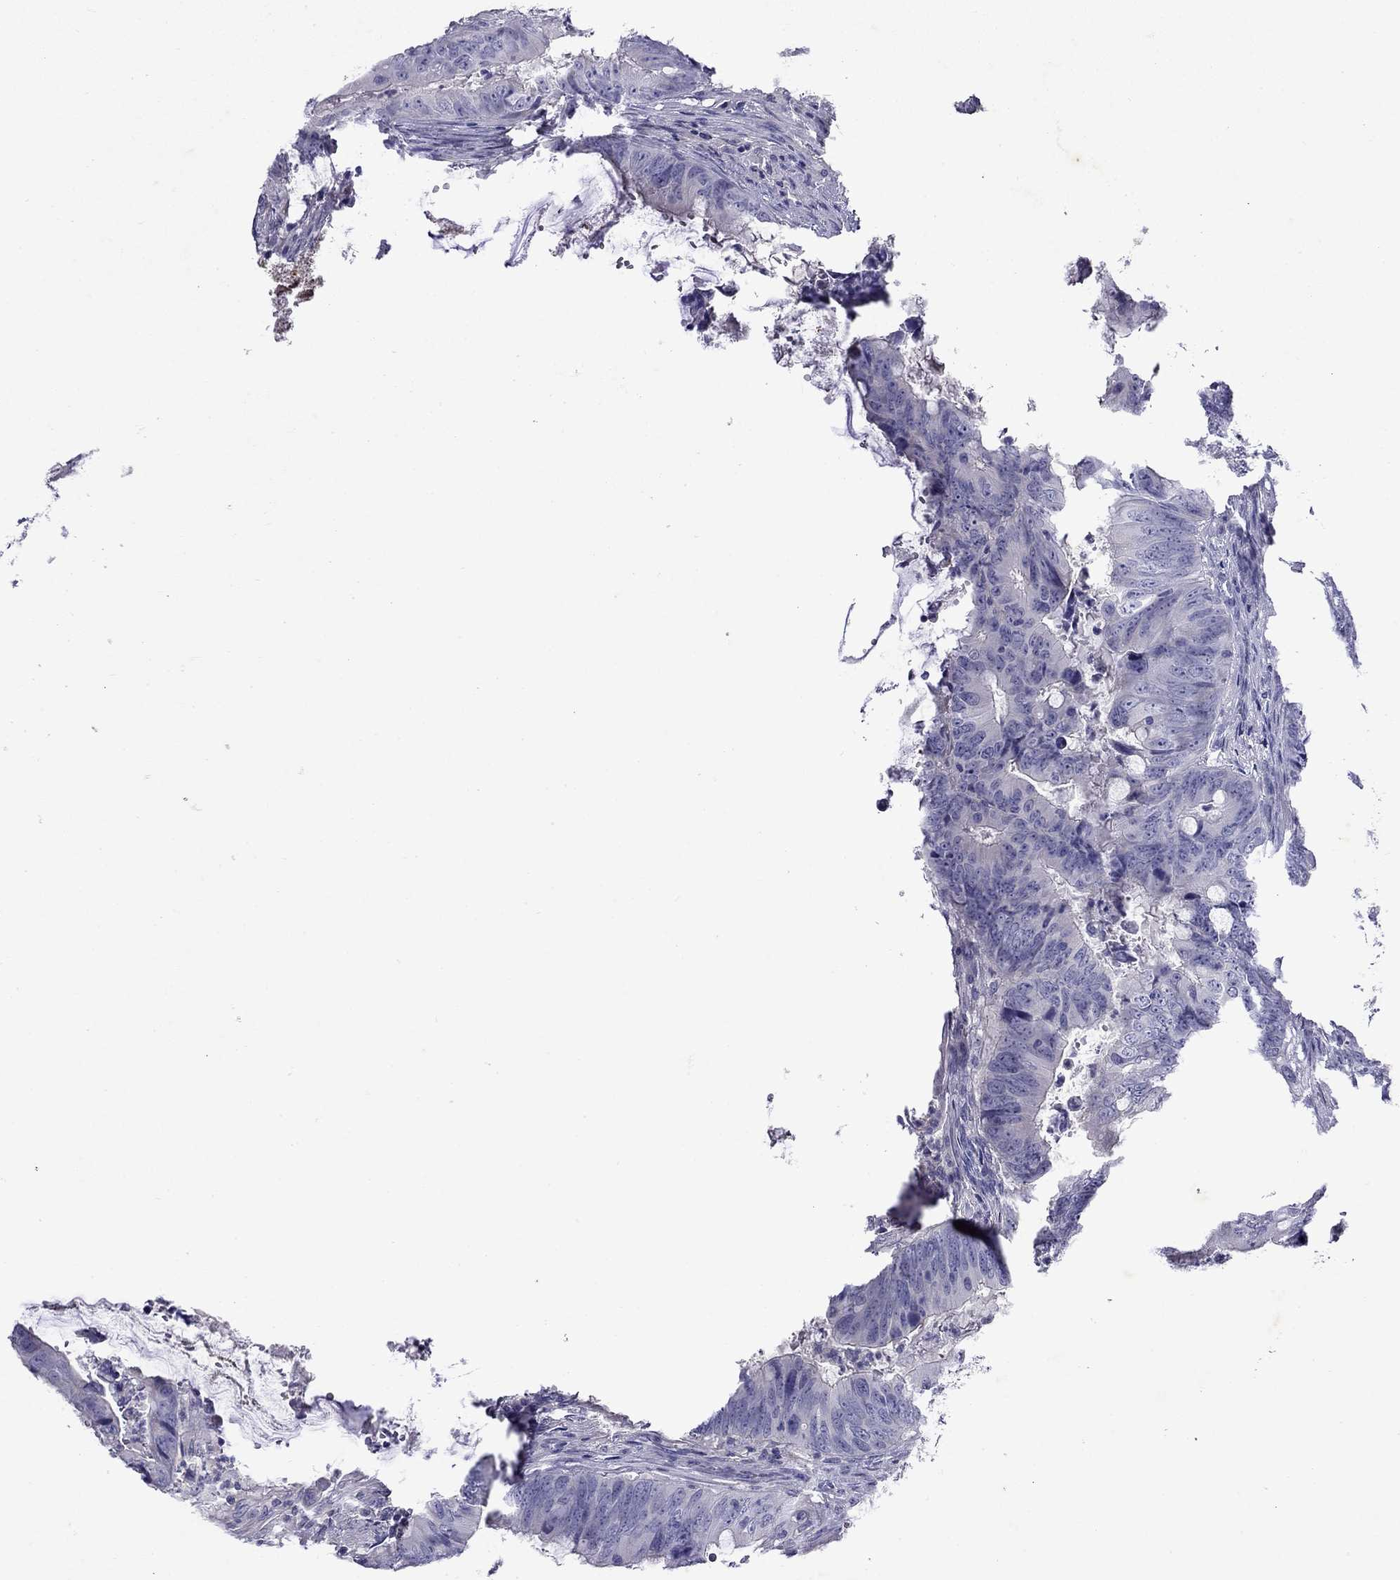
{"staining": {"intensity": "negative", "quantity": "none", "location": "none"}, "tissue": "colorectal cancer", "cell_type": "Tumor cells", "image_type": "cancer", "snomed": [{"axis": "morphology", "description": "Adenocarcinoma, NOS"}, {"axis": "topography", "description": "Colon"}], "caption": "There is no significant expression in tumor cells of adenocarcinoma (colorectal). Nuclei are stained in blue.", "gene": "GNAT3", "patient": {"sex": "female", "age": 82}}